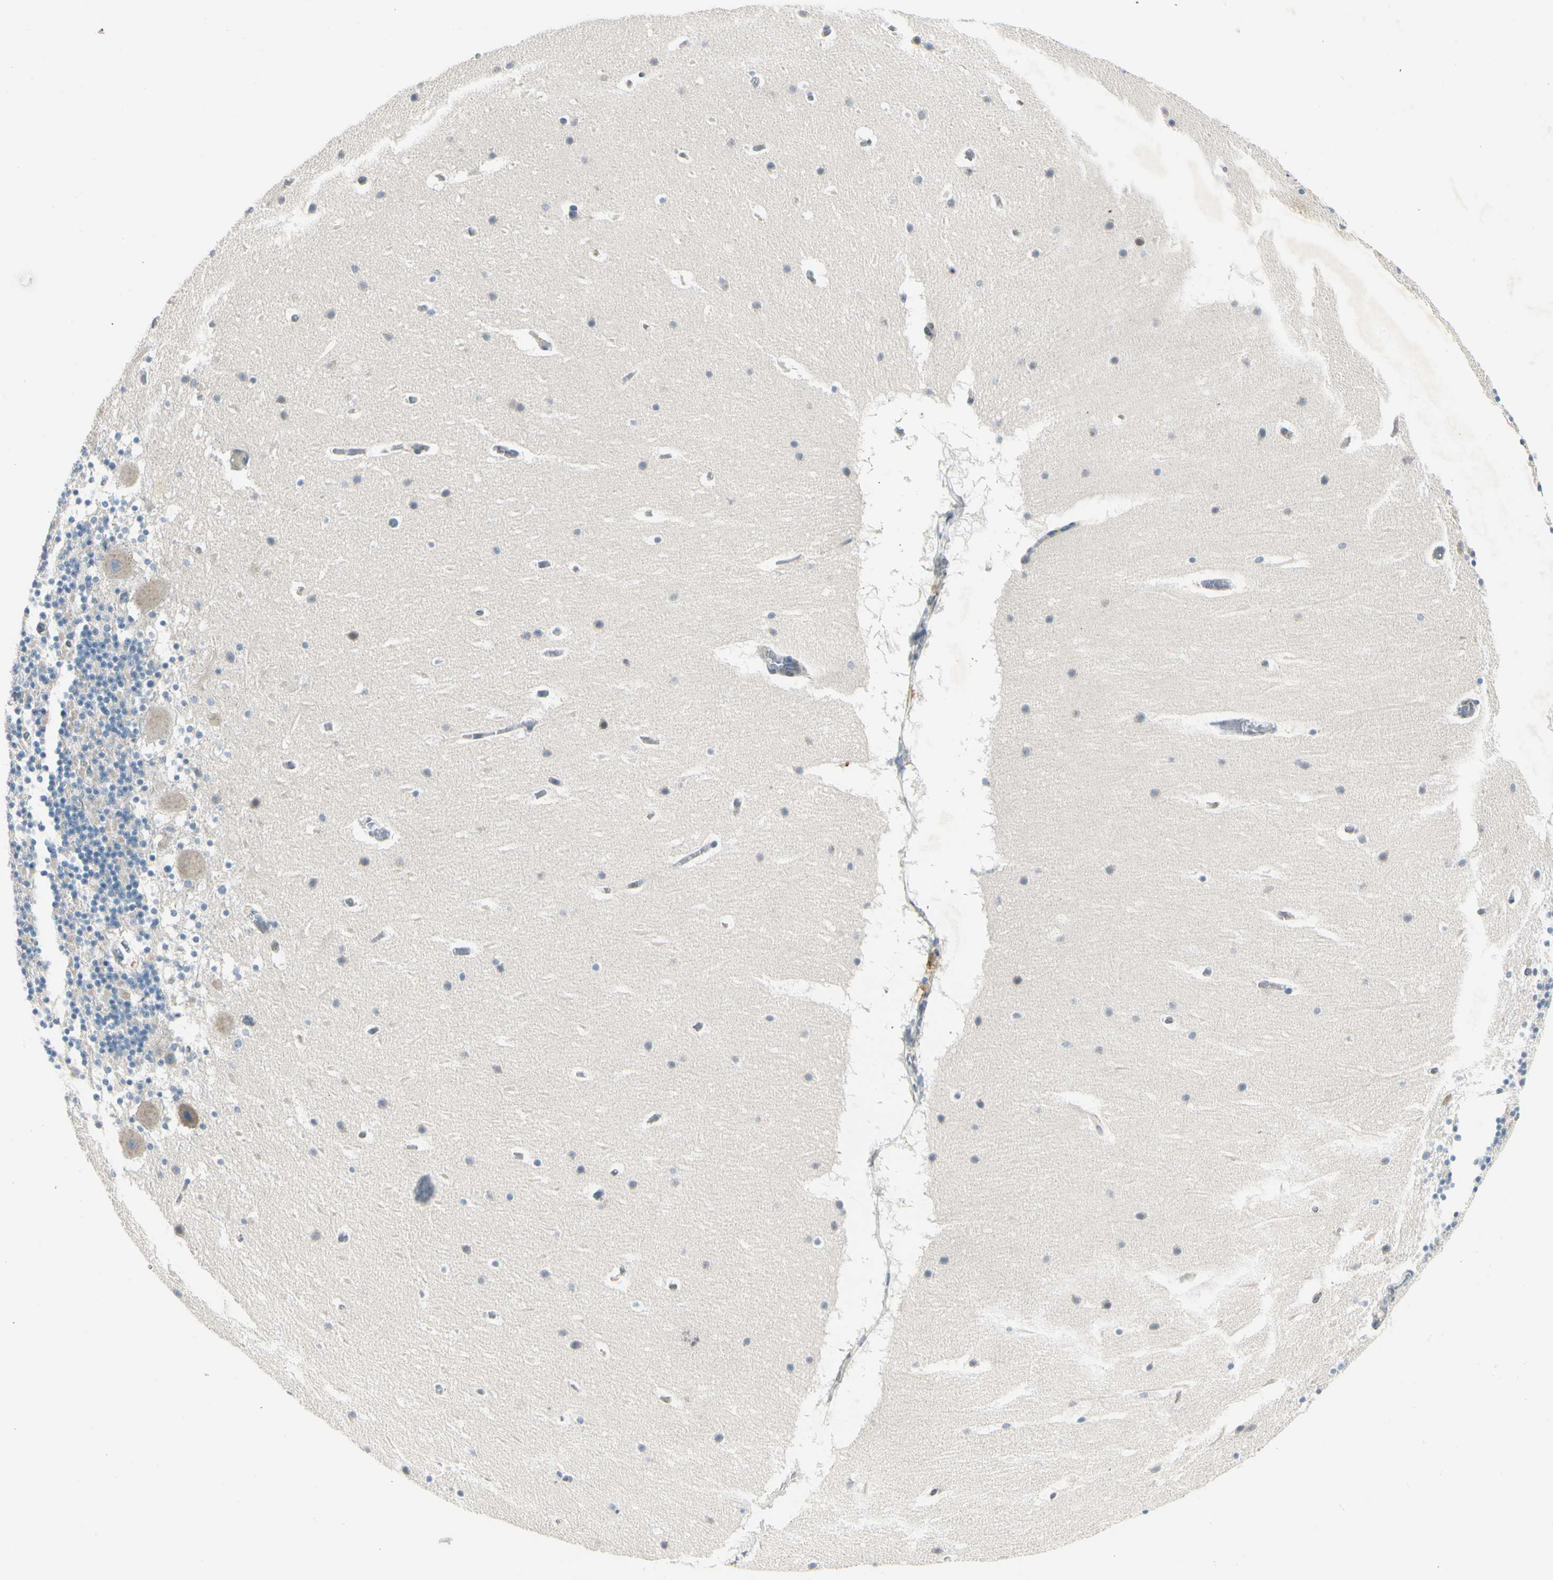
{"staining": {"intensity": "weak", "quantity": "<25%", "location": "cytoplasmic/membranous"}, "tissue": "cerebellum", "cell_type": "Cells in granular layer", "image_type": "normal", "snomed": [{"axis": "morphology", "description": "Normal tissue, NOS"}, {"axis": "topography", "description": "Cerebellum"}], "caption": "Immunohistochemistry (IHC) micrograph of normal human cerebellum stained for a protein (brown), which reveals no expression in cells in granular layer.", "gene": "MANSC1", "patient": {"sex": "male", "age": 45}}